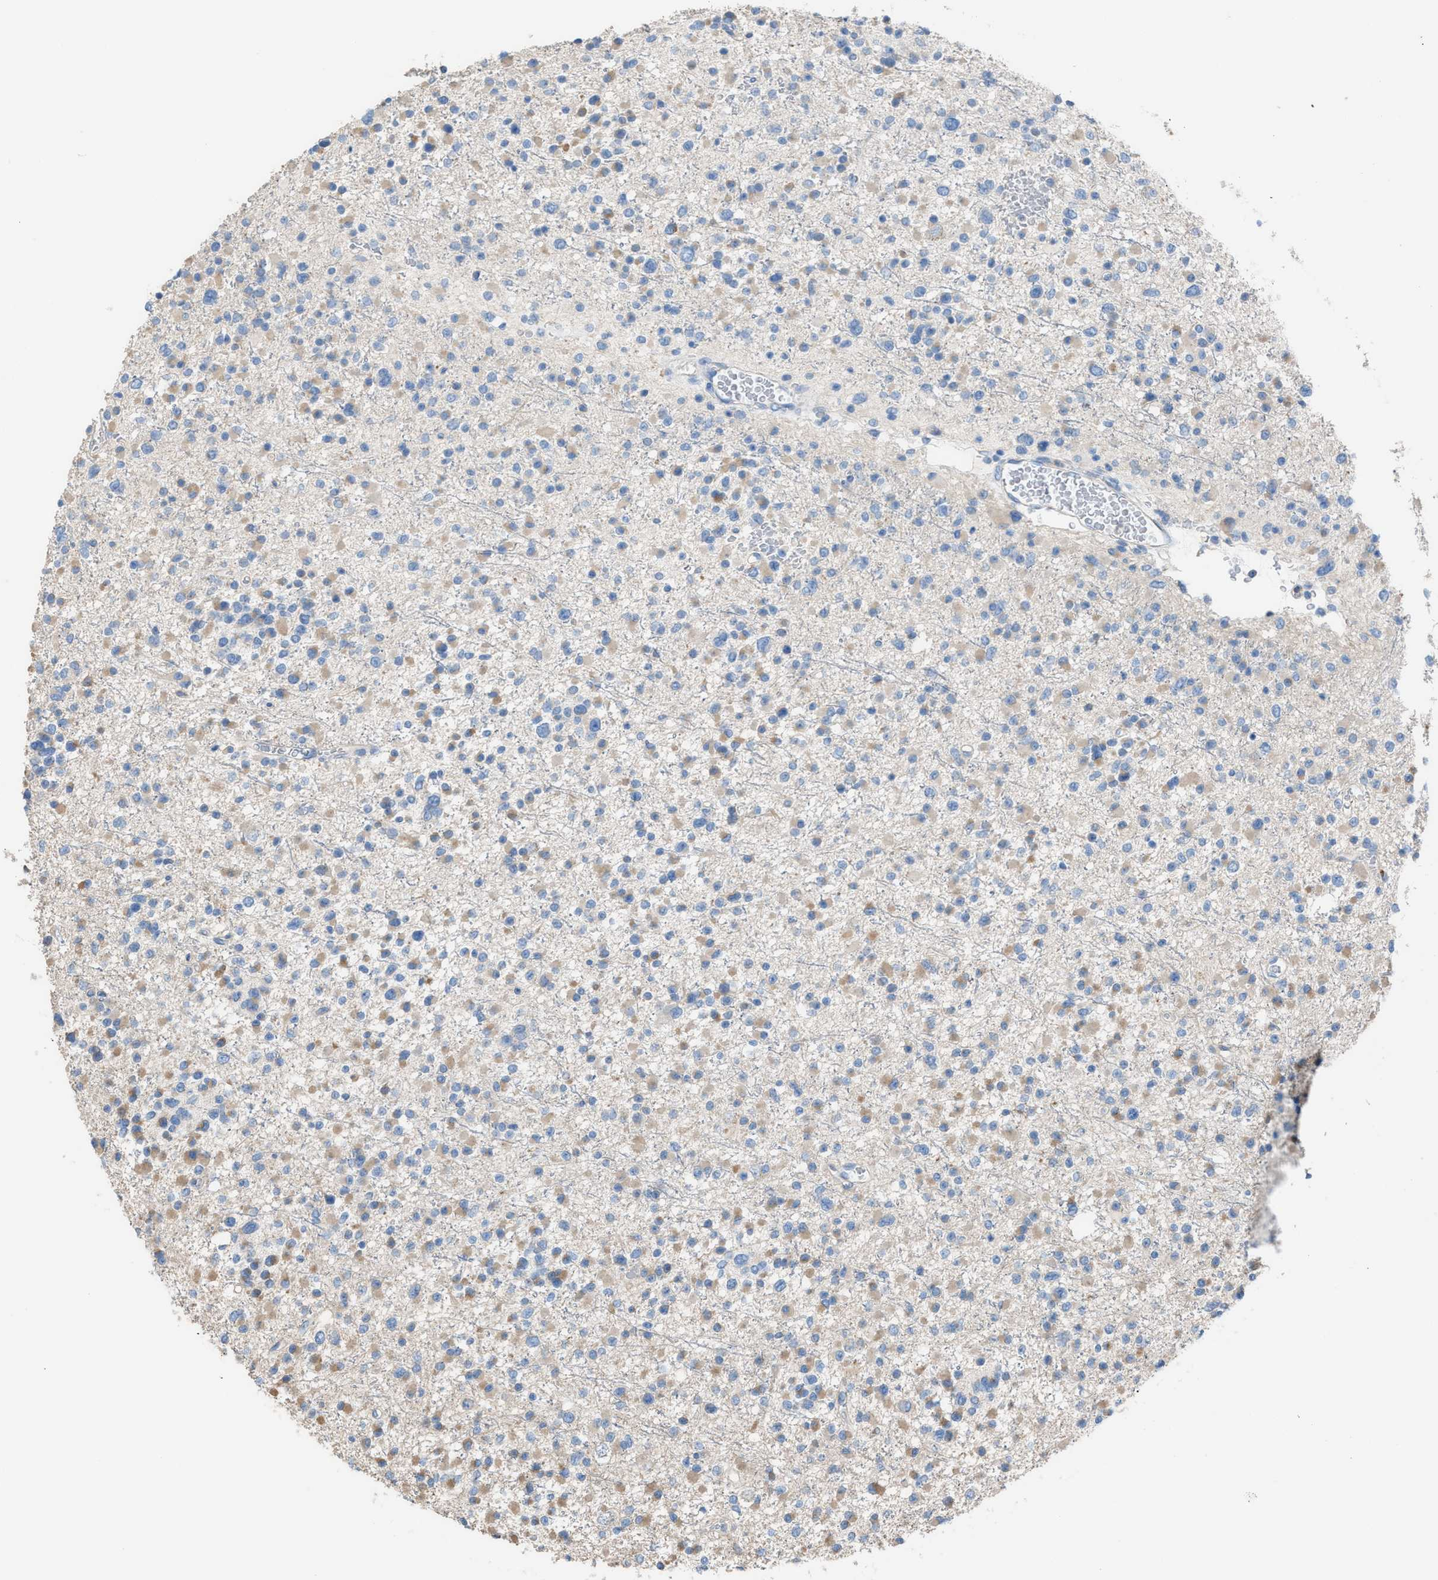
{"staining": {"intensity": "weak", "quantity": "25%-75%", "location": "cytoplasmic/membranous"}, "tissue": "glioma", "cell_type": "Tumor cells", "image_type": "cancer", "snomed": [{"axis": "morphology", "description": "Glioma, malignant, Low grade"}, {"axis": "topography", "description": "Brain"}], "caption": "This micrograph displays IHC staining of malignant glioma (low-grade), with low weak cytoplasmic/membranous staining in approximately 25%-75% of tumor cells.", "gene": "NQO2", "patient": {"sex": "female", "age": 22}}